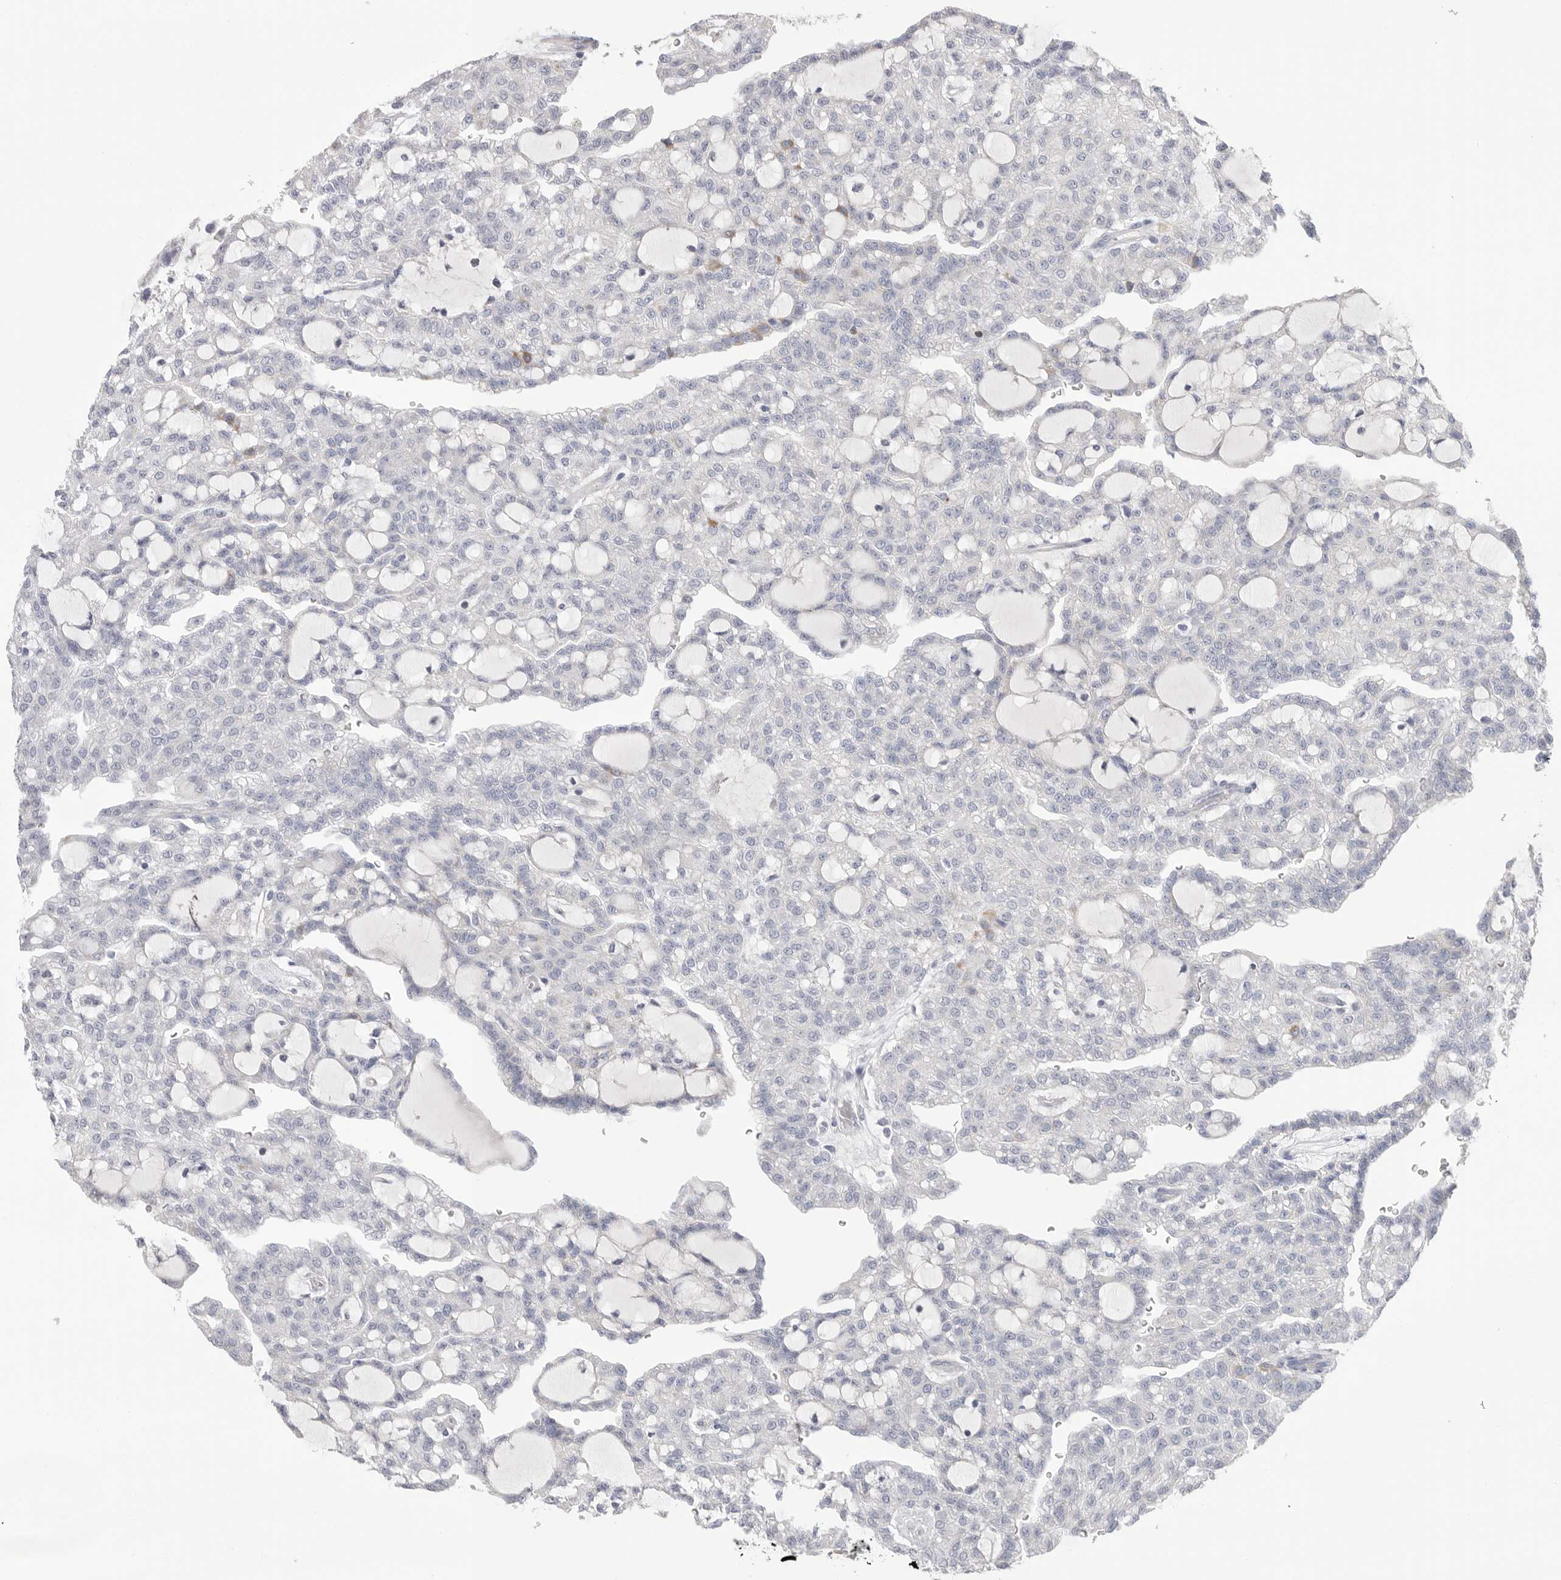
{"staining": {"intensity": "negative", "quantity": "none", "location": "none"}, "tissue": "renal cancer", "cell_type": "Tumor cells", "image_type": "cancer", "snomed": [{"axis": "morphology", "description": "Adenocarcinoma, NOS"}, {"axis": "topography", "description": "Kidney"}], "caption": "Protein analysis of renal cancer exhibits no significant staining in tumor cells.", "gene": "VDAC3", "patient": {"sex": "male", "age": 63}}